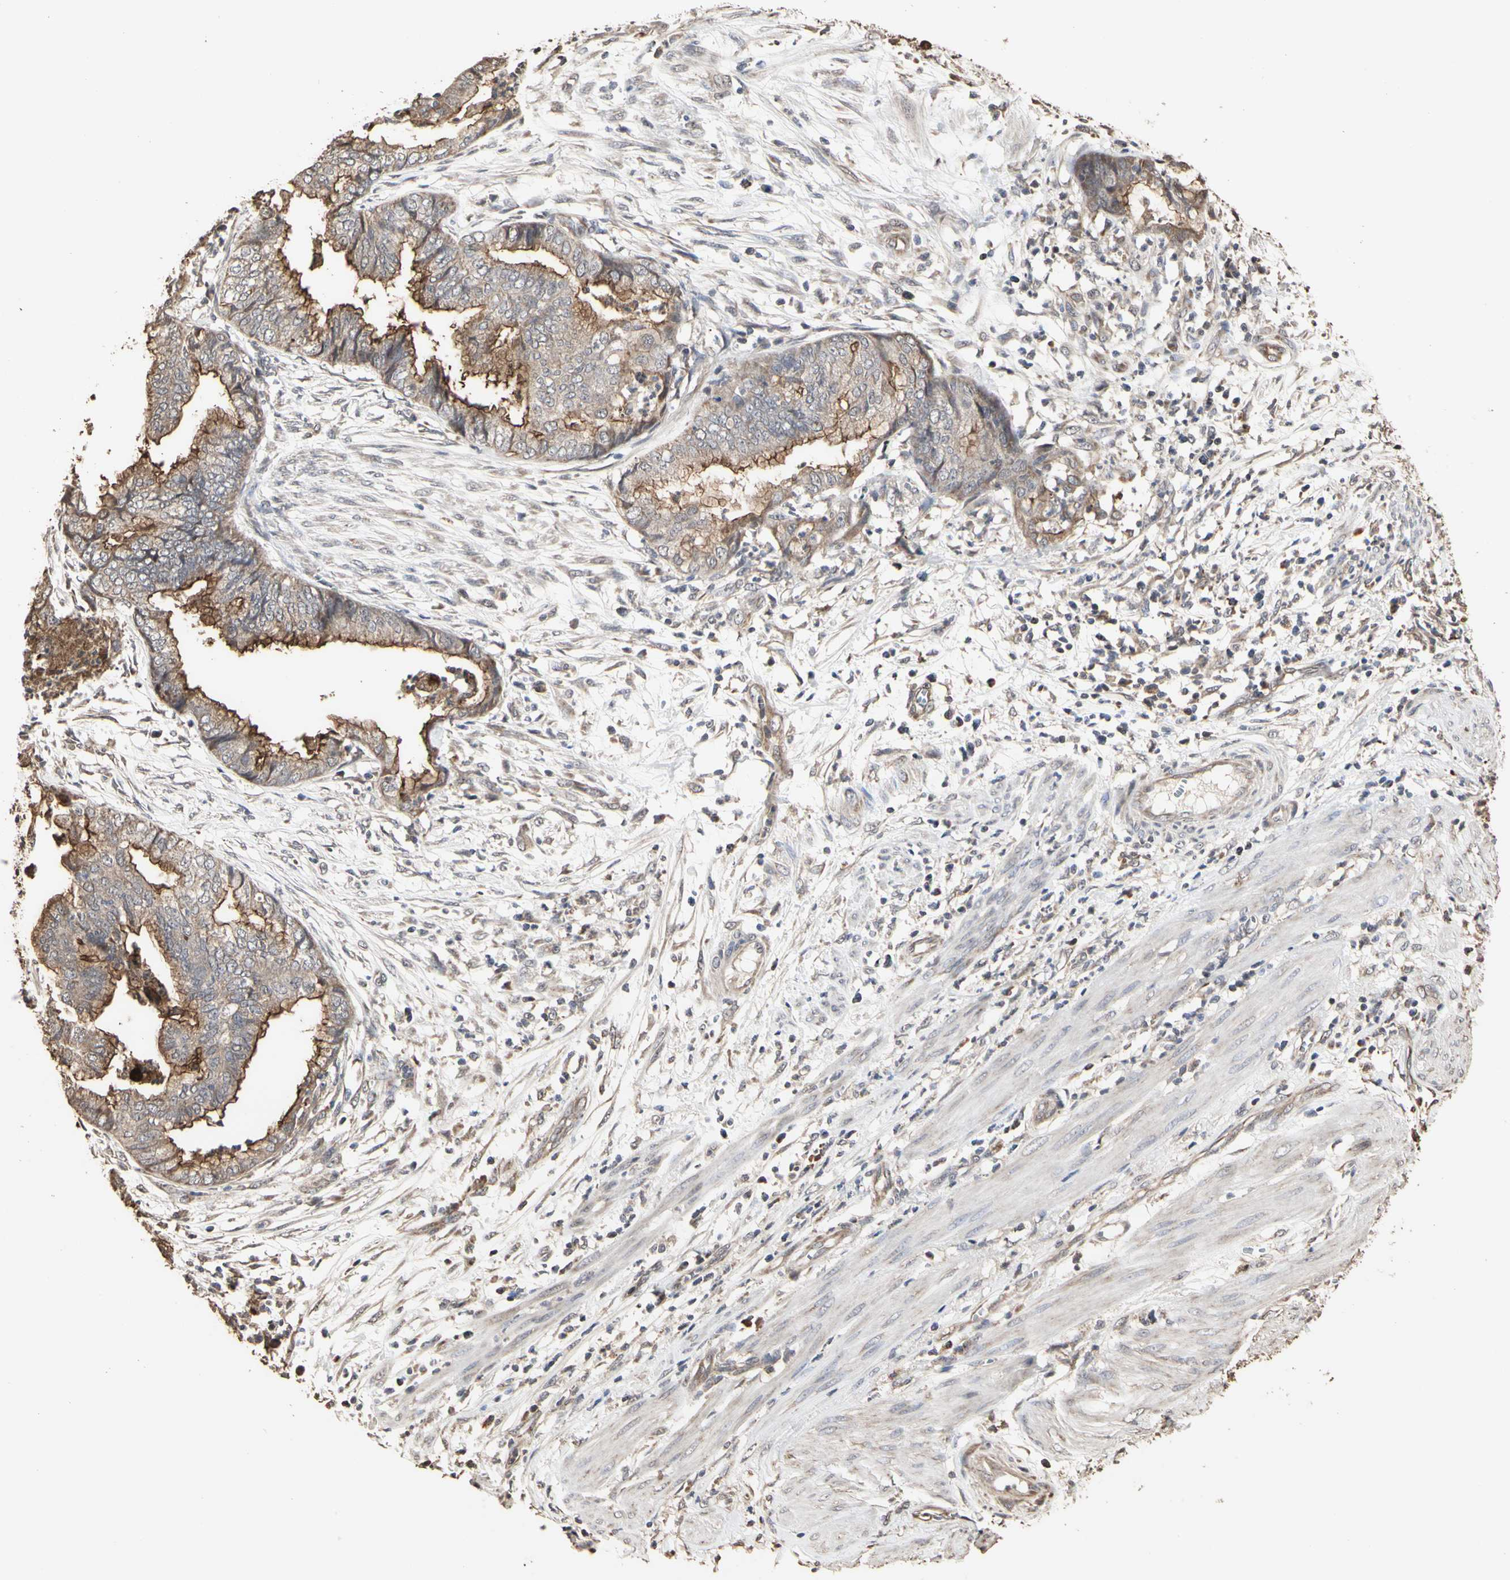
{"staining": {"intensity": "moderate", "quantity": ">75%", "location": "cytoplasmic/membranous"}, "tissue": "endometrial cancer", "cell_type": "Tumor cells", "image_type": "cancer", "snomed": [{"axis": "morphology", "description": "Necrosis, NOS"}, {"axis": "morphology", "description": "Adenocarcinoma, NOS"}, {"axis": "topography", "description": "Endometrium"}], "caption": "DAB (3,3'-diaminobenzidine) immunohistochemical staining of endometrial cancer exhibits moderate cytoplasmic/membranous protein expression in about >75% of tumor cells.", "gene": "TAOK1", "patient": {"sex": "female", "age": 79}}